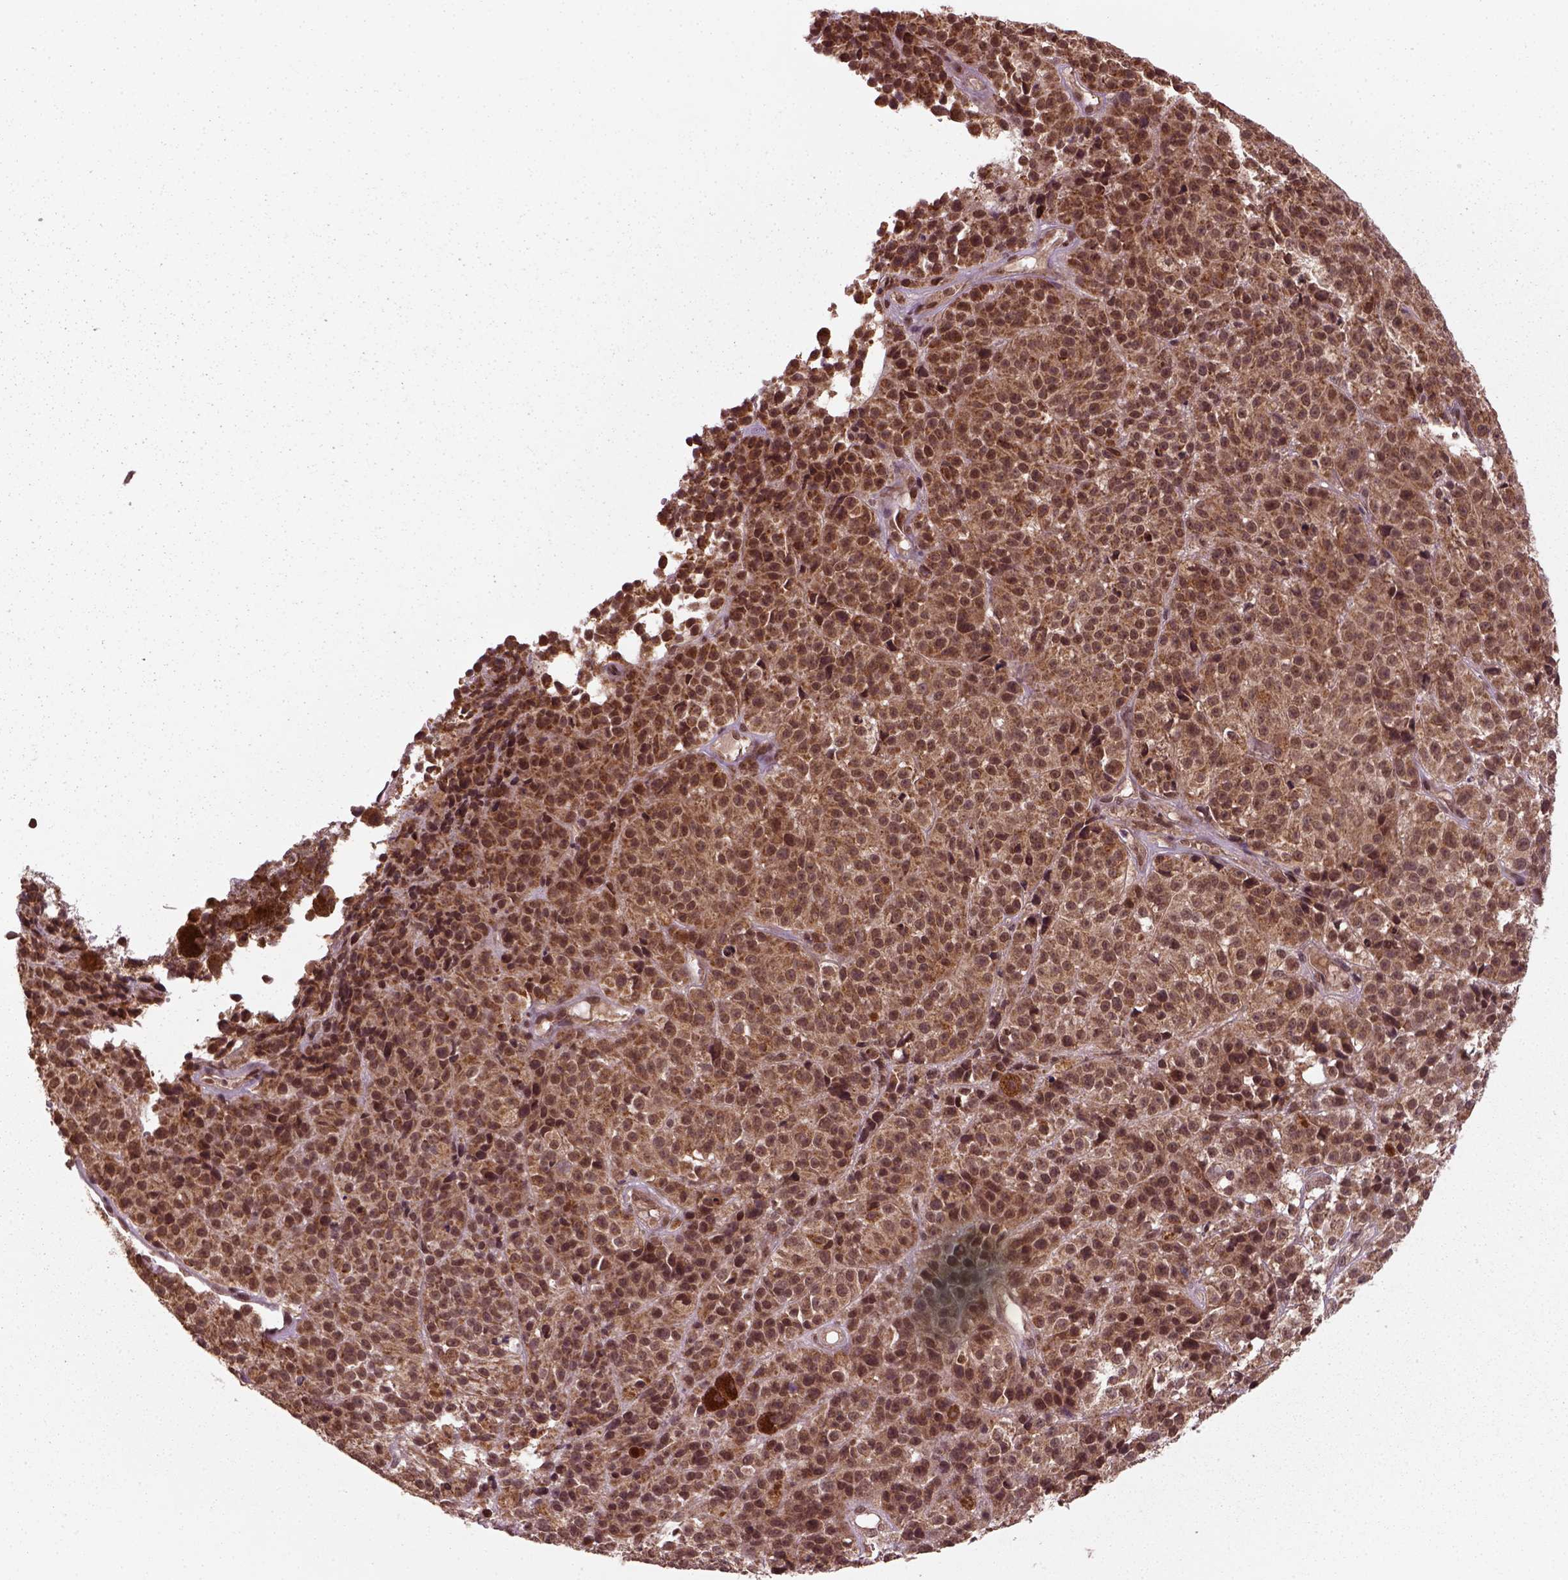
{"staining": {"intensity": "strong", "quantity": "<25%", "location": "cytoplasmic/membranous,nuclear"}, "tissue": "melanoma", "cell_type": "Tumor cells", "image_type": "cancer", "snomed": [{"axis": "morphology", "description": "Malignant melanoma, NOS"}, {"axis": "topography", "description": "Skin"}], "caption": "Strong cytoplasmic/membranous and nuclear staining for a protein is appreciated in approximately <25% of tumor cells of malignant melanoma using immunohistochemistry (IHC).", "gene": "NUDT9", "patient": {"sex": "female", "age": 58}}